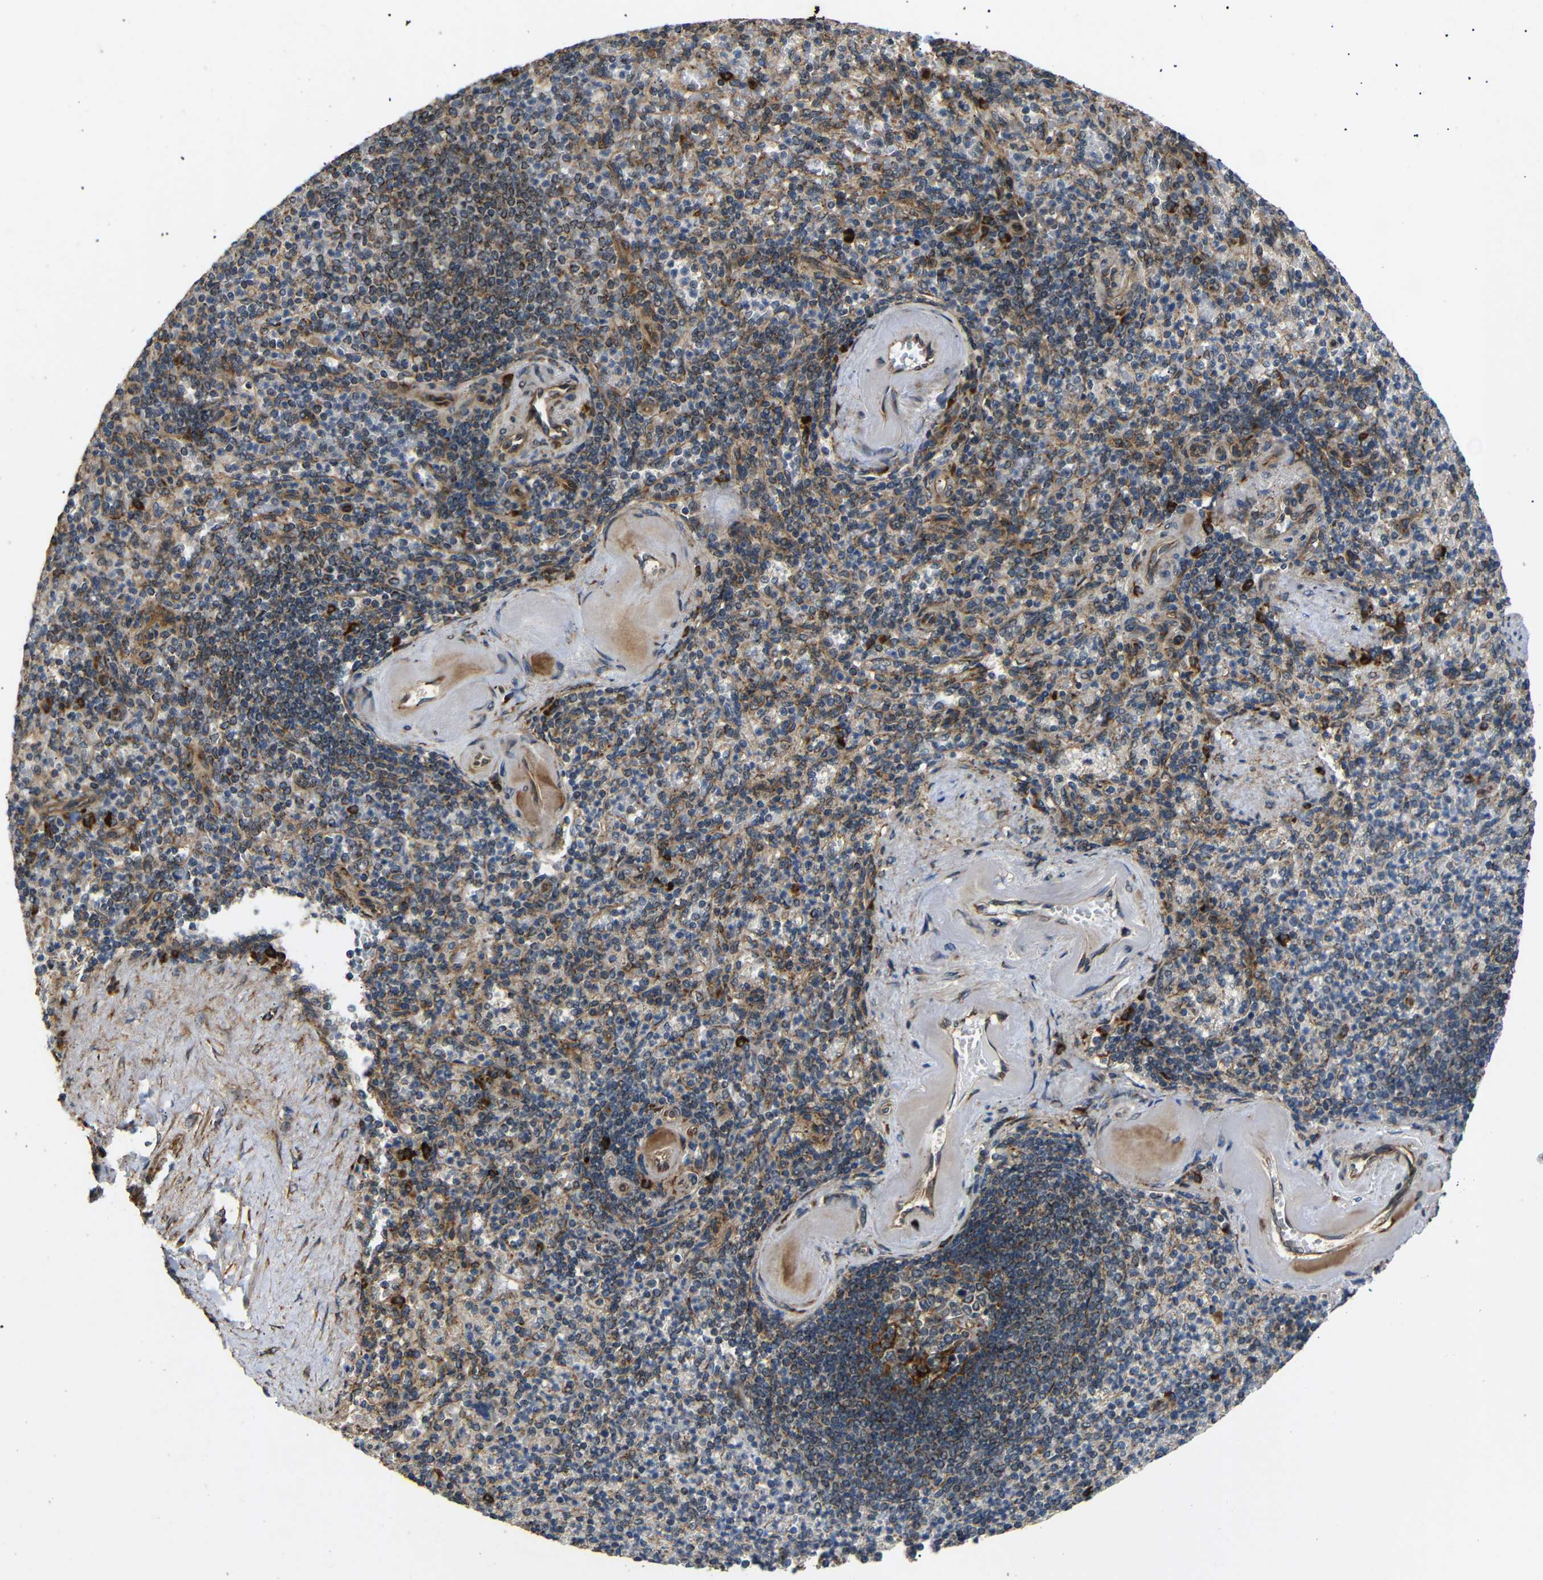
{"staining": {"intensity": "moderate", "quantity": ">75%", "location": "cytoplasmic/membranous"}, "tissue": "spleen", "cell_type": "Cells in red pulp", "image_type": "normal", "snomed": [{"axis": "morphology", "description": "Normal tissue, NOS"}, {"axis": "topography", "description": "Spleen"}], "caption": "Protein expression analysis of normal human spleen reveals moderate cytoplasmic/membranous expression in approximately >75% of cells in red pulp.", "gene": "KANK4", "patient": {"sex": "female", "age": 74}}